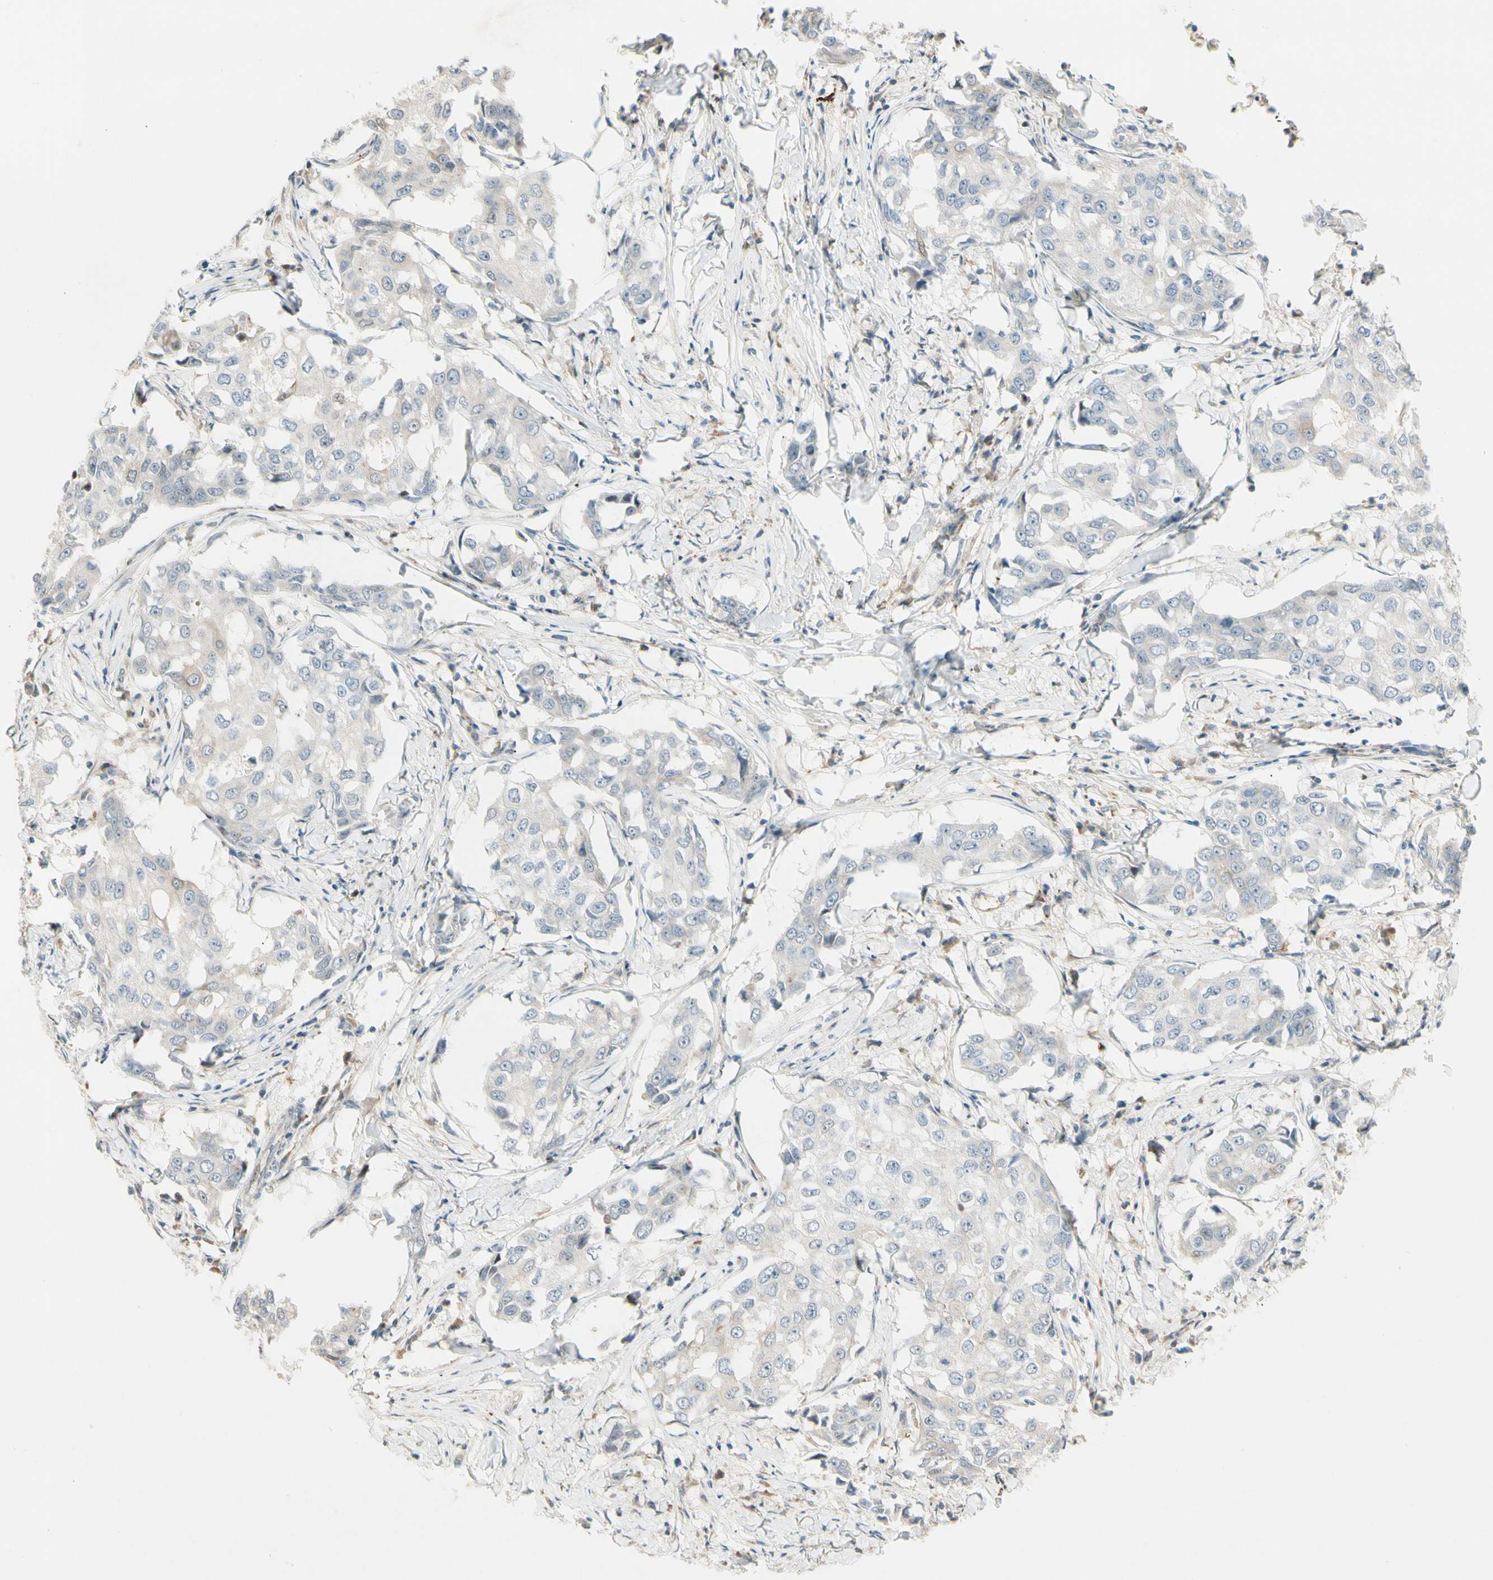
{"staining": {"intensity": "negative", "quantity": "none", "location": "none"}, "tissue": "breast cancer", "cell_type": "Tumor cells", "image_type": "cancer", "snomed": [{"axis": "morphology", "description": "Duct carcinoma"}, {"axis": "topography", "description": "Breast"}], "caption": "This micrograph is of breast invasive ductal carcinoma stained with immunohistochemistry to label a protein in brown with the nuclei are counter-stained blue. There is no staining in tumor cells.", "gene": "FNDC3B", "patient": {"sex": "female", "age": 27}}